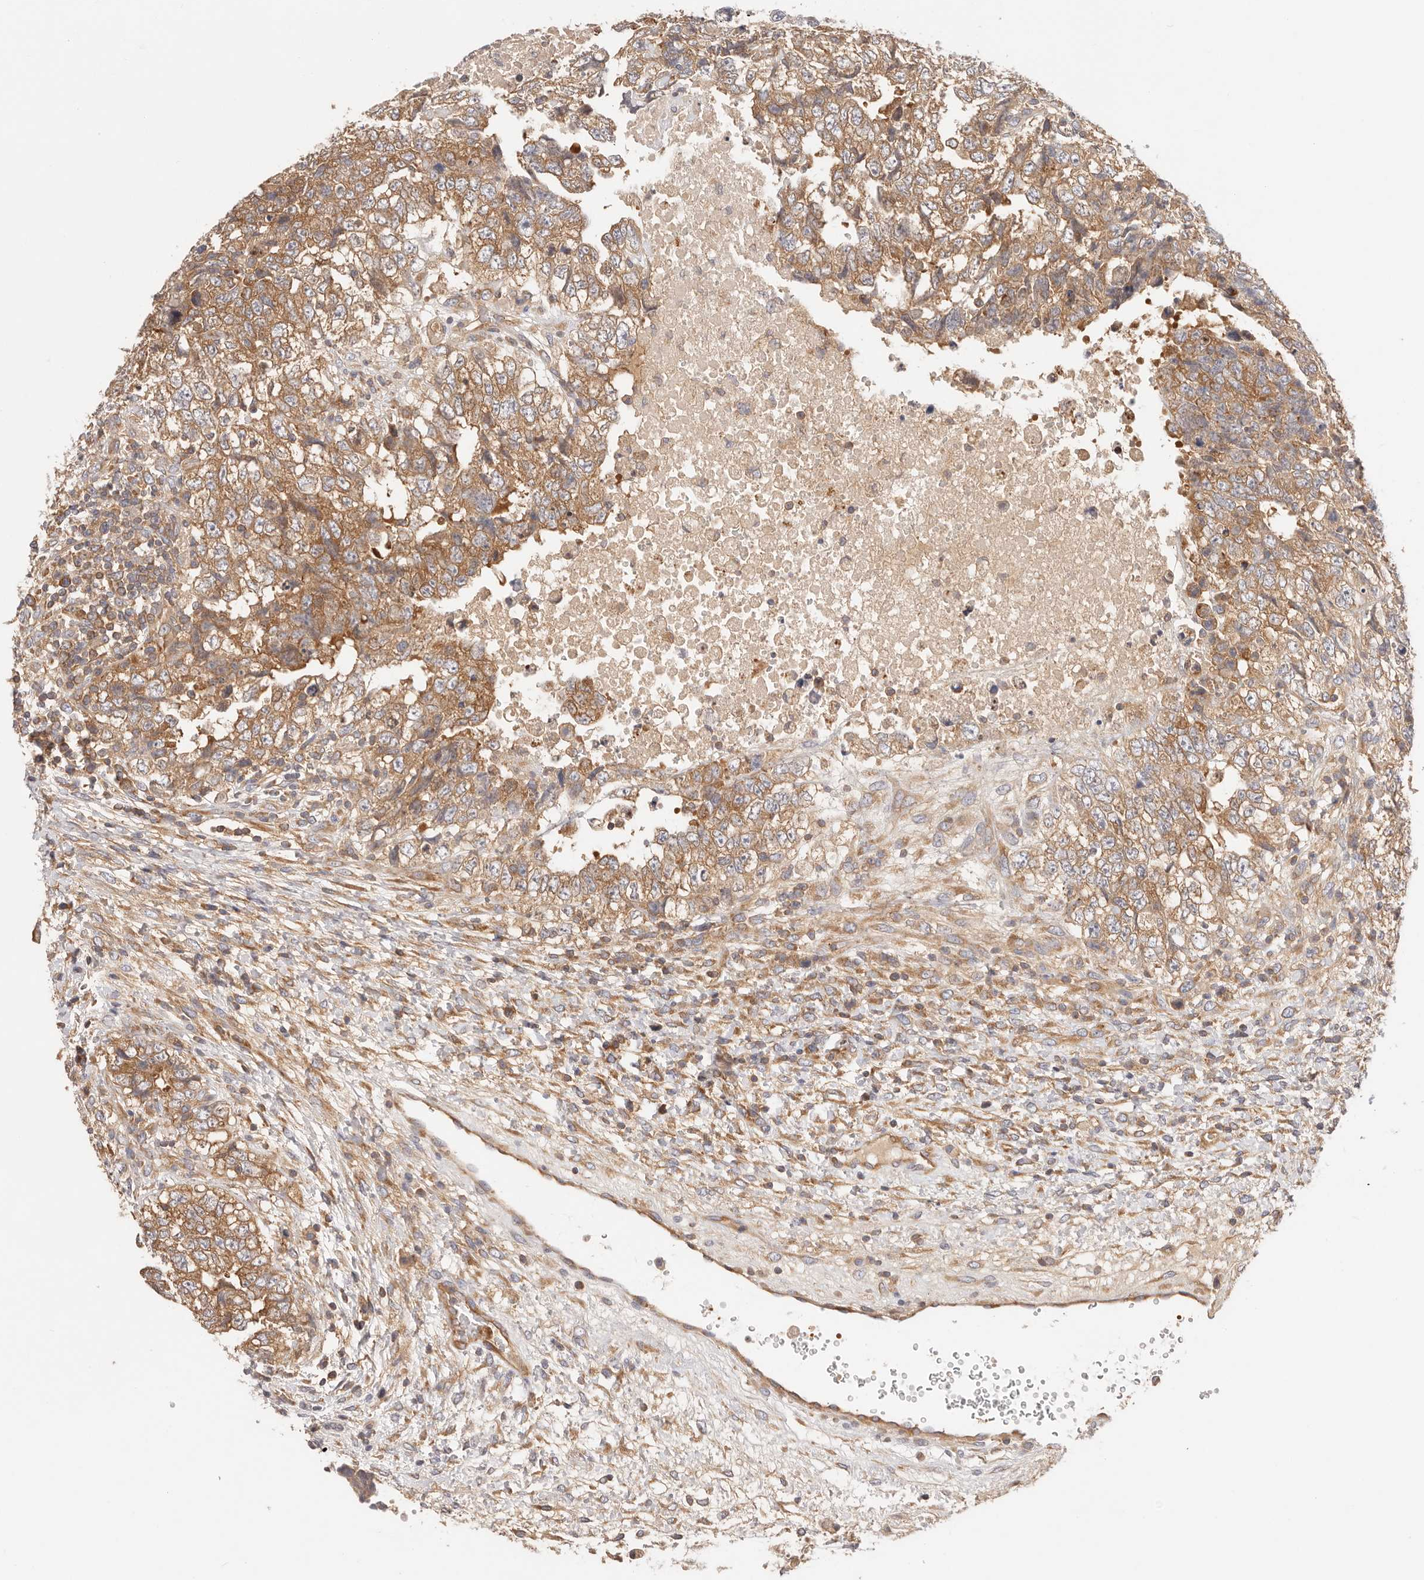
{"staining": {"intensity": "moderate", "quantity": ">75%", "location": "cytoplasmic/membranous"}, "tissue": "testis cancer", "cell_type": "Tumor cells", "image_type": "cancer", "snomed": [{"axis": "morphology", "description": "Carcinoma, Embryonal, NOS"}, {"axis": "topography", "description": "Testis"}], "caption": "Immunohistochemistry image of human testis cancer stained for a protein (brown), which reveals medium levels of moderate cytoplasmic/membranous expression in about >75% of tumor cells.", "gene": "KCMF1", "patient": {"sex": "male", "age": 37}}